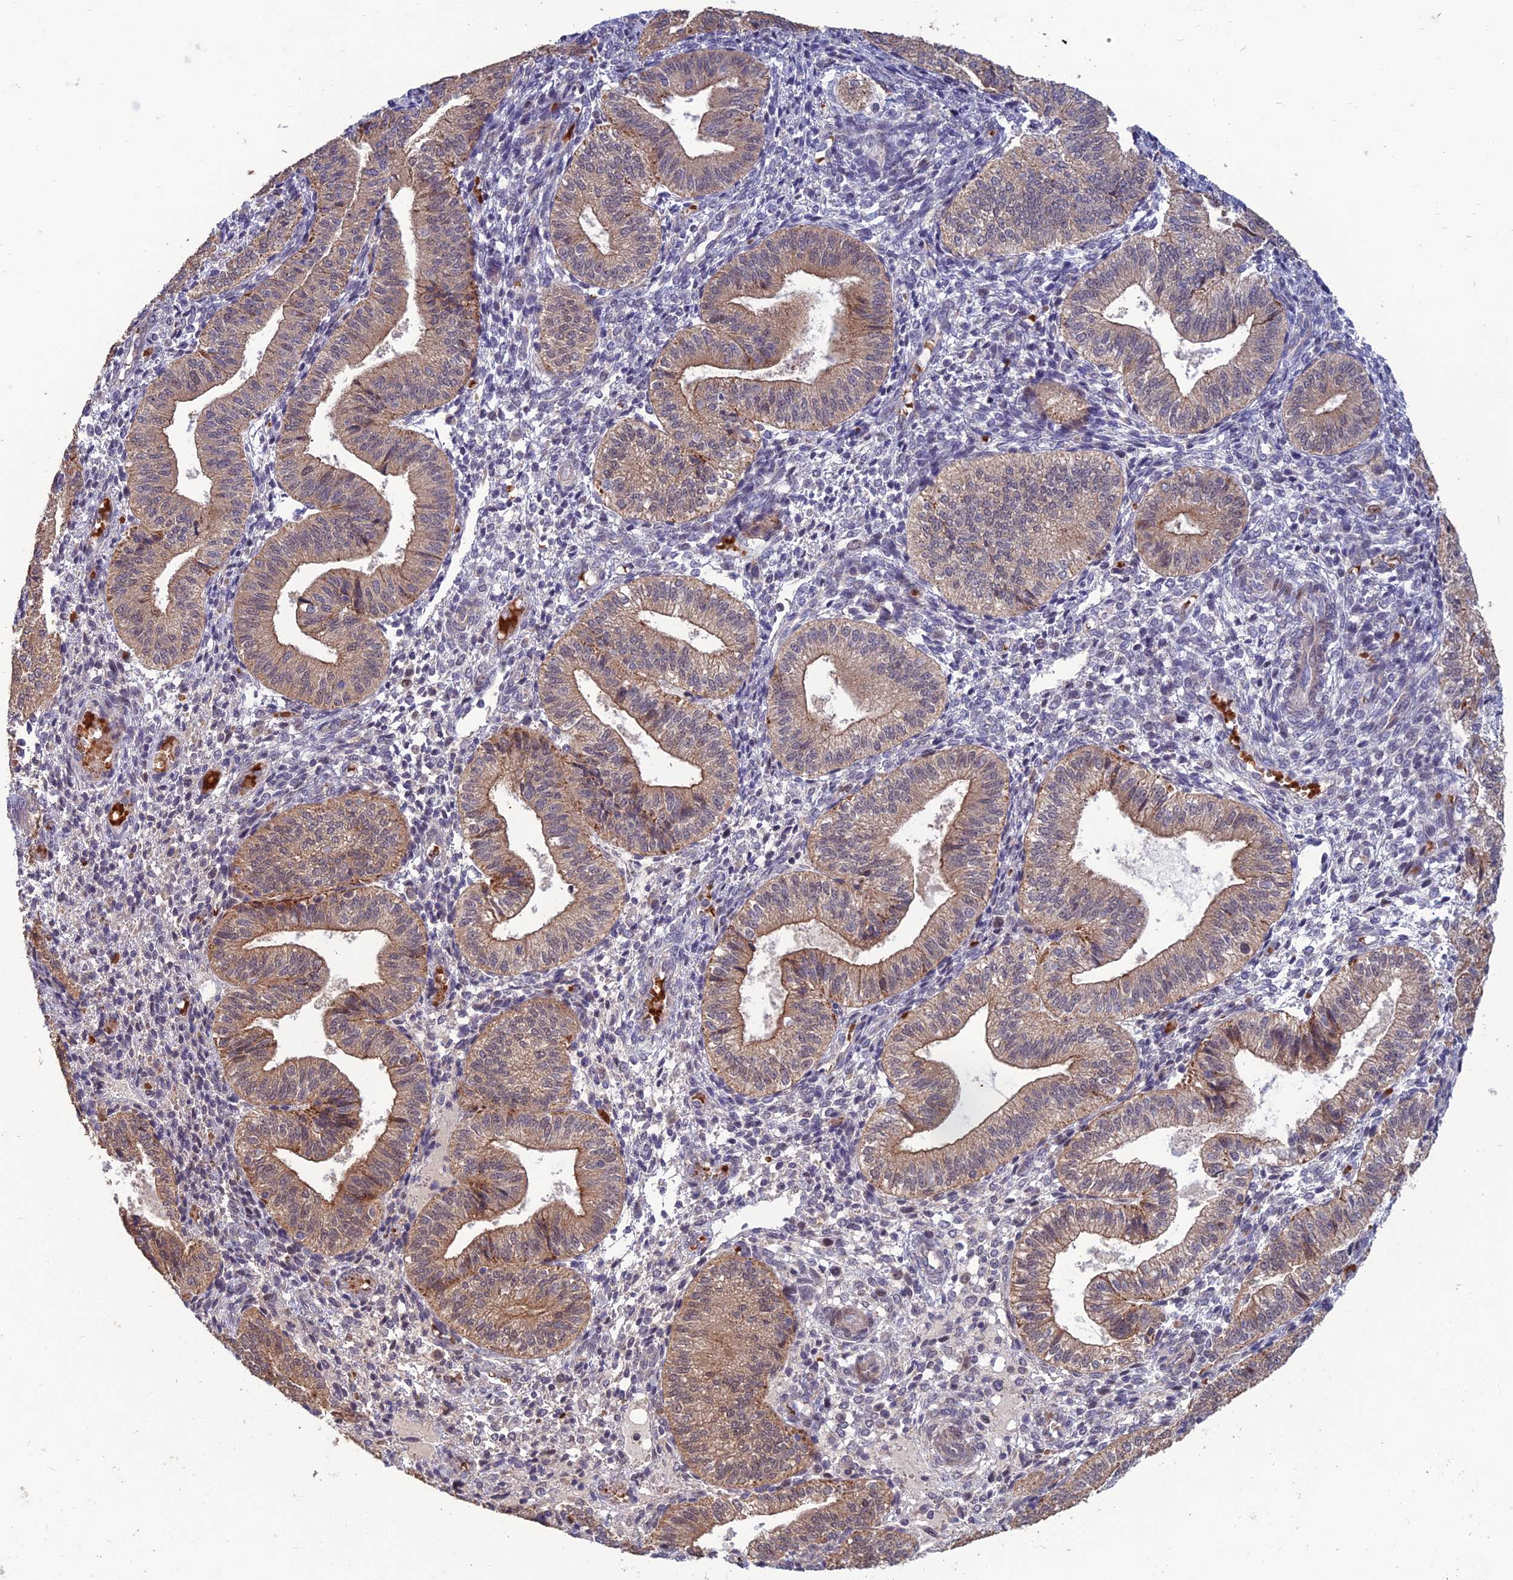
{"staining": {"intensity": "negative", "quantity": "none", "location": "none"}, "tissue": "endometrium", "cell_type": "Cells in endometrial stroma", "image_type": "normal", "snomed": [{"axis": "morphology", "description": "Normal tissue, NOS"}, {"axis": "topography", "description": "Endometrium"}], "caption": "This is a image of immunohistochemistry staining of normal endometrium, which shows no positivity in cells in endometrial stroma. (DAB immunohistochemistry (IHC), high magnification).", "gene": "GIPC1", "patient": {"sex": "female", "age": 34}}